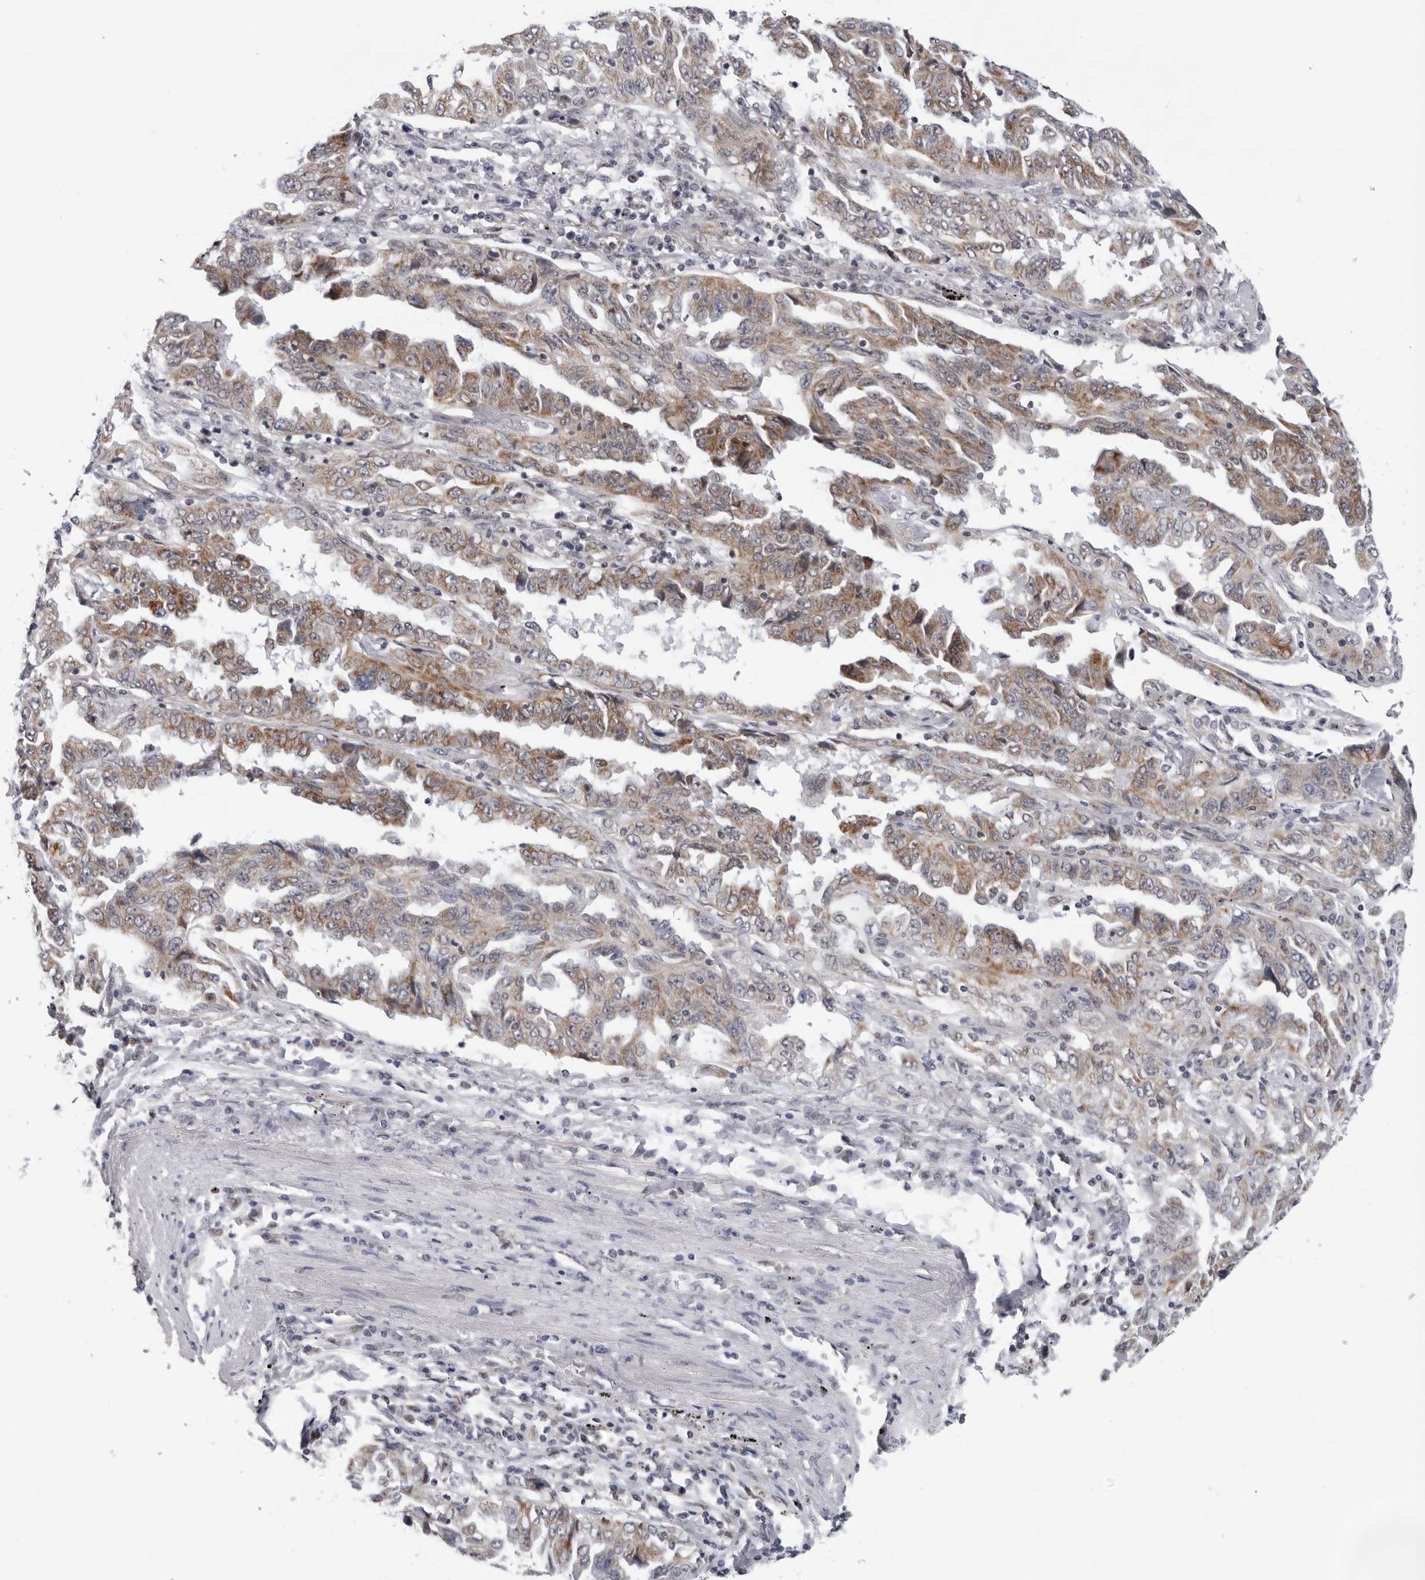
{"staining": {"intensity": "moderate", "quantity": ">75%", "location": "cytoplasmic/membranous"}, "tissue": "lung cancer", "cell_type": "Tumor cells", "image_type": "cancer", "snomed": [{"axis": "morphology", "description": "Adenocarcinoma, NOS"}, {"axis": "topography", "description": "Lung"}], "caption": "Immunohistochemical staining of lung cancer (adenocarcinoma) shows medium levels of moderate cytoplasmic/membranous staining in approximately >75% of tumor cells.", "gene": "CPT2", "patient": {"sex": "female", "age": 51}}